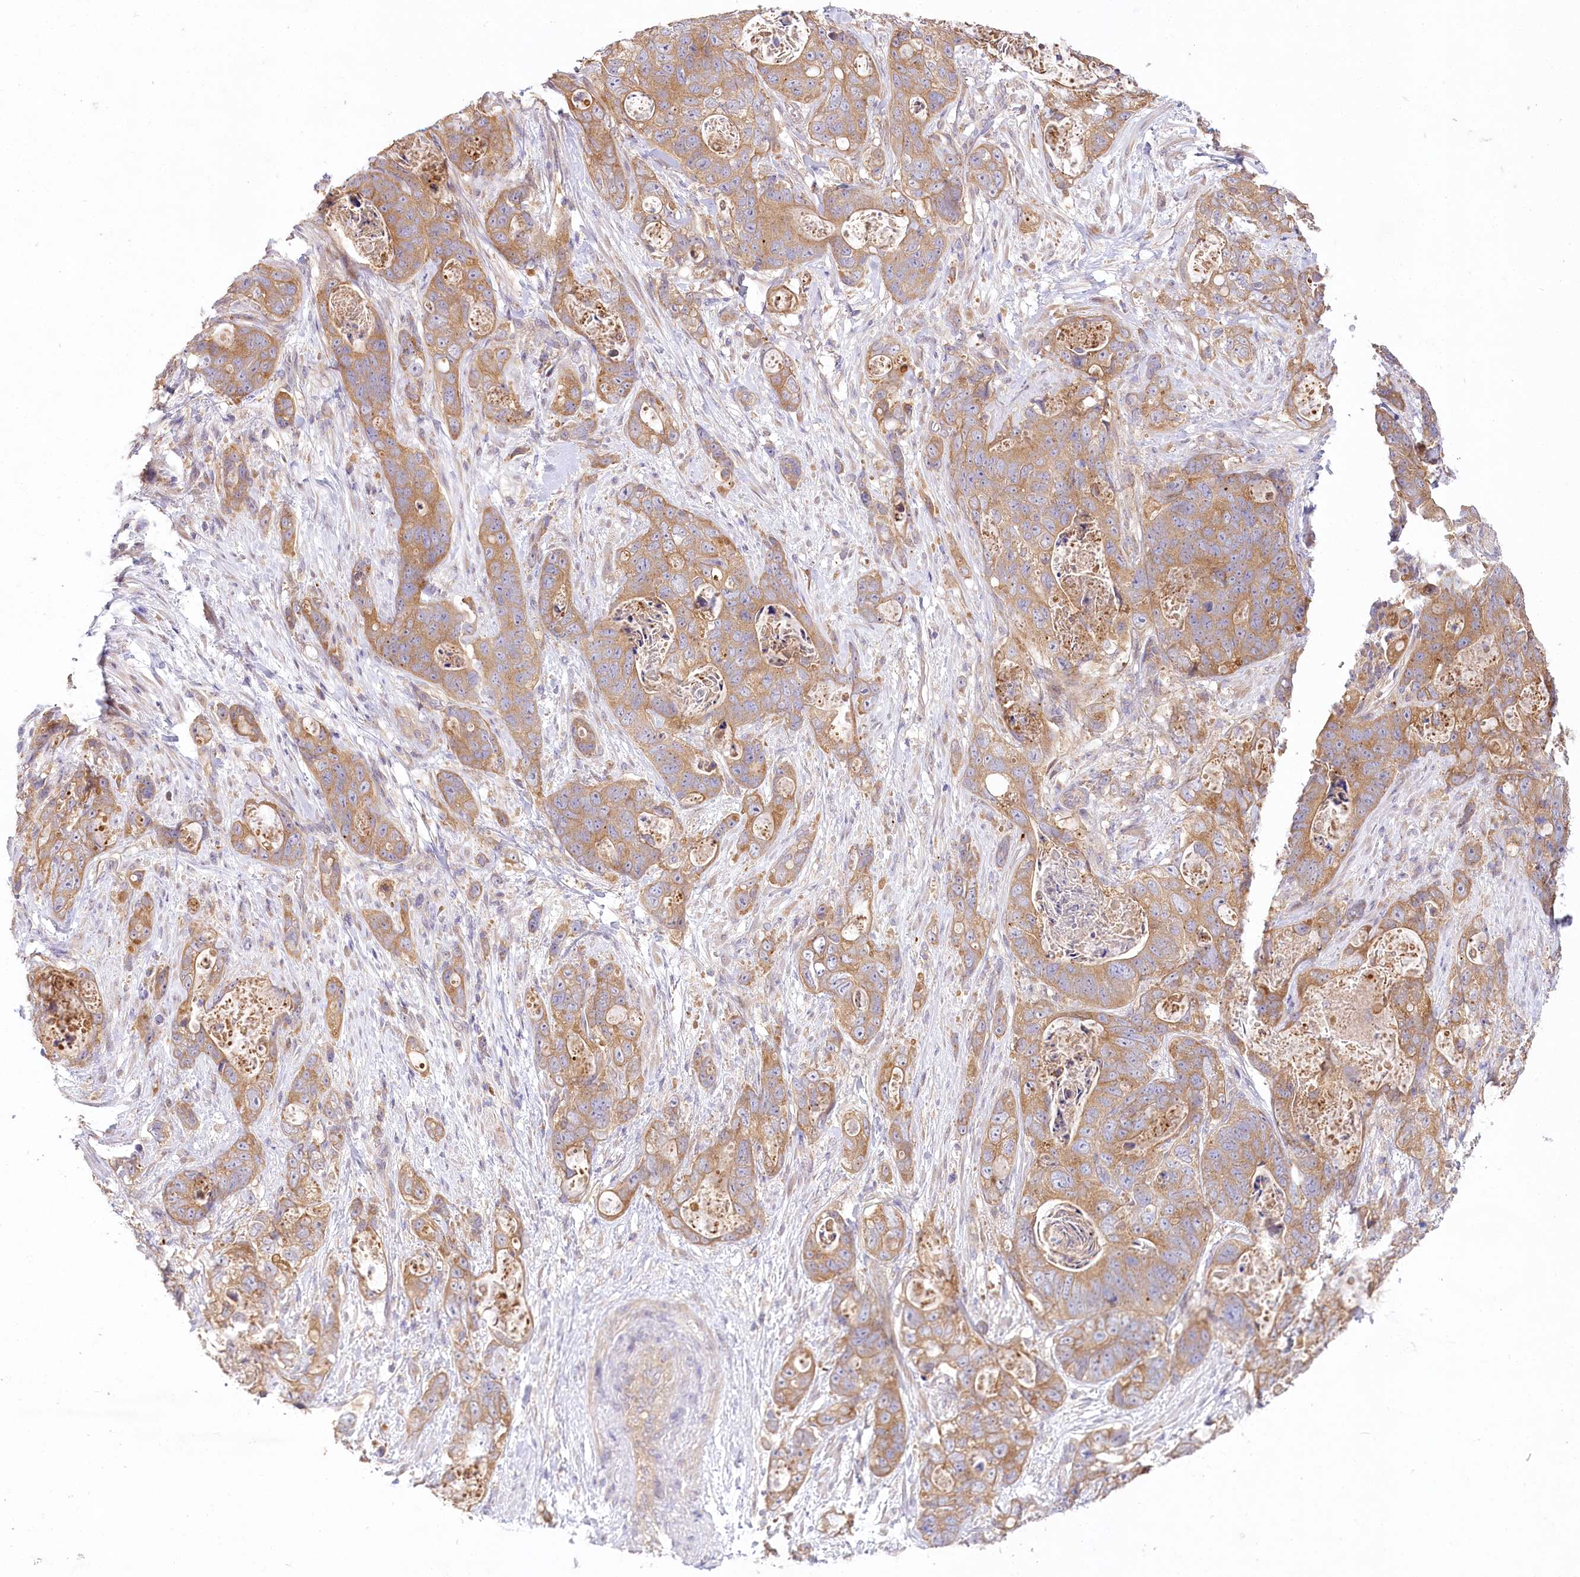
{"staining": {"intensity": "moderate", "quantity": ">75%", "location": "cytoplasmic/membranous"}, "tissue": "stomach cancer", "cell_type": "Tumor cells", "image_type": "cancer", "snomed": [{"axis": "morphology", "description": "Normal tissue, NOS"}, {"axis": "morphology", "description": "Adenocarcinoma, NOS"}, {"axis": "topography", "description": "Stomach"}], "caption": "Human stomach cancer (adenocarcinoma) stained with a protein marker demonstrates moderate staining in tumor cells.", "gene": "PYROXD1", "patient": {"sex": "female", "age": 89}}